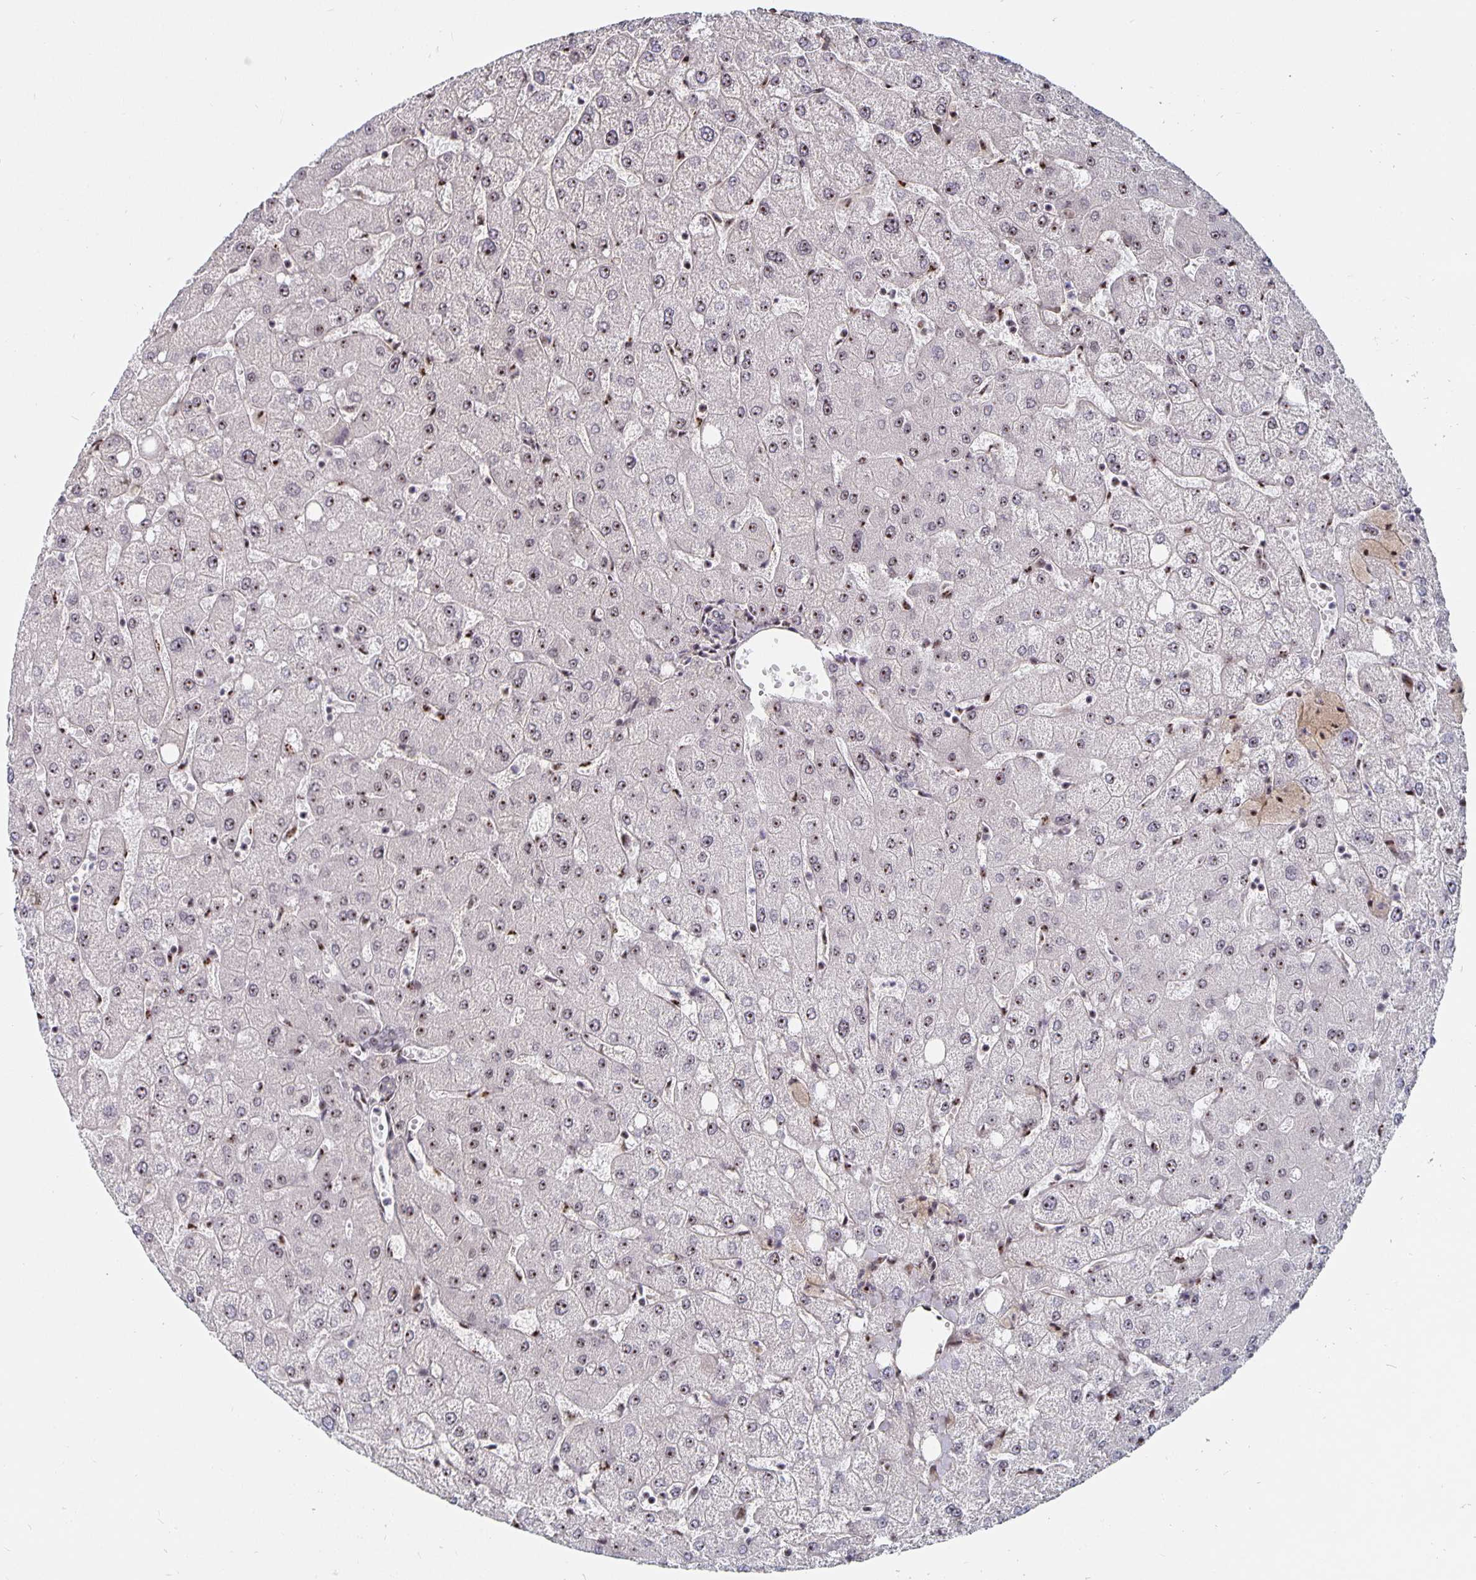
{"staining": {"intensity": "weak", "quantity": "25%-75%", "location": "nuclear"}, "tissue": "liver", "cell_type": "Cholangiocytes", "image_type": "normal", "snomed": [{"axis": "morphology", "description": "Normal tissue, NOS"}, {"axis": "topography", "description": "Liver"}], "caption": "Immunohistochemical staining of unremarkable human liver displays 25%-75% levels of weak nuclear protein staining in about 25%-75% of cholangiocytes.", "gene": "LAS1L", "patient": {"sex": "female", "age": 54}}